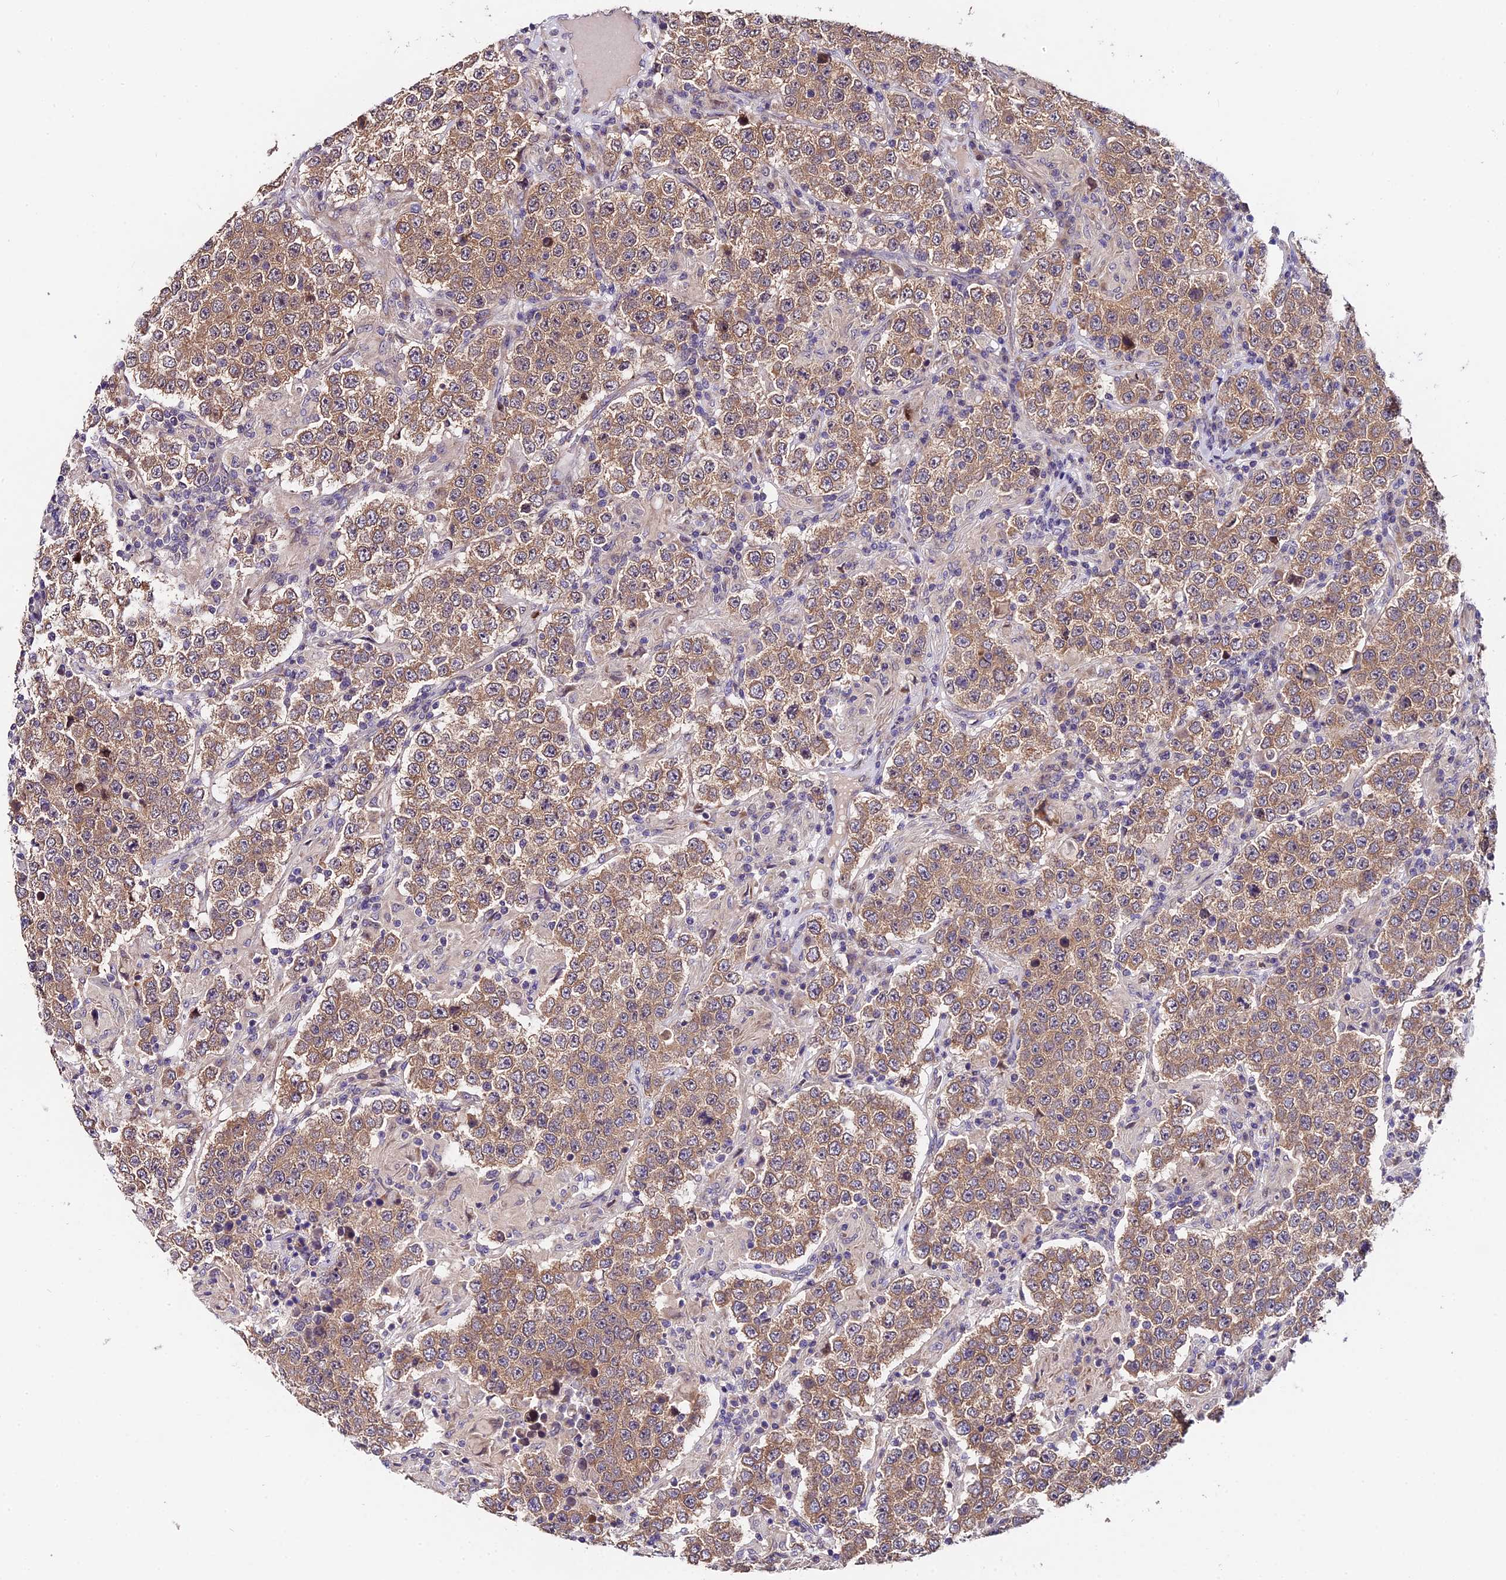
{"staining": {"intensity": "moderate", "quantity": ">75%", "location": "cytoplasmic/membranous"}, "tissue": "testis cancer", "cell_type": "Tumor cells", "image_type": "cancer", "snomed": [{"axis": "morphology", "description": "Normal tissue, NOS"}, {"axis": "morphology", "description": "Urothelial carcinoma, High grade"}, {"axis": "morphology", "description": "Seminoma, NOS"}, {"axis": "morphology", "description": "Carcinoma, Embryonal, NOS"}, {"axis": "topography", "description": "Urinary bladder"}, {"axis": "topography", "description": "Testis"}], "caption": "Immunohistochemistry (IHC) (DAB (3,3'-diaminobenzidine)) staining of human testis cancer exhibits moderate cytoplasmic/membranous protein staining in approximately >75% of tumor cells.", "gene": "TRMT1", "patient": {"sex": "male", "age": 41}}